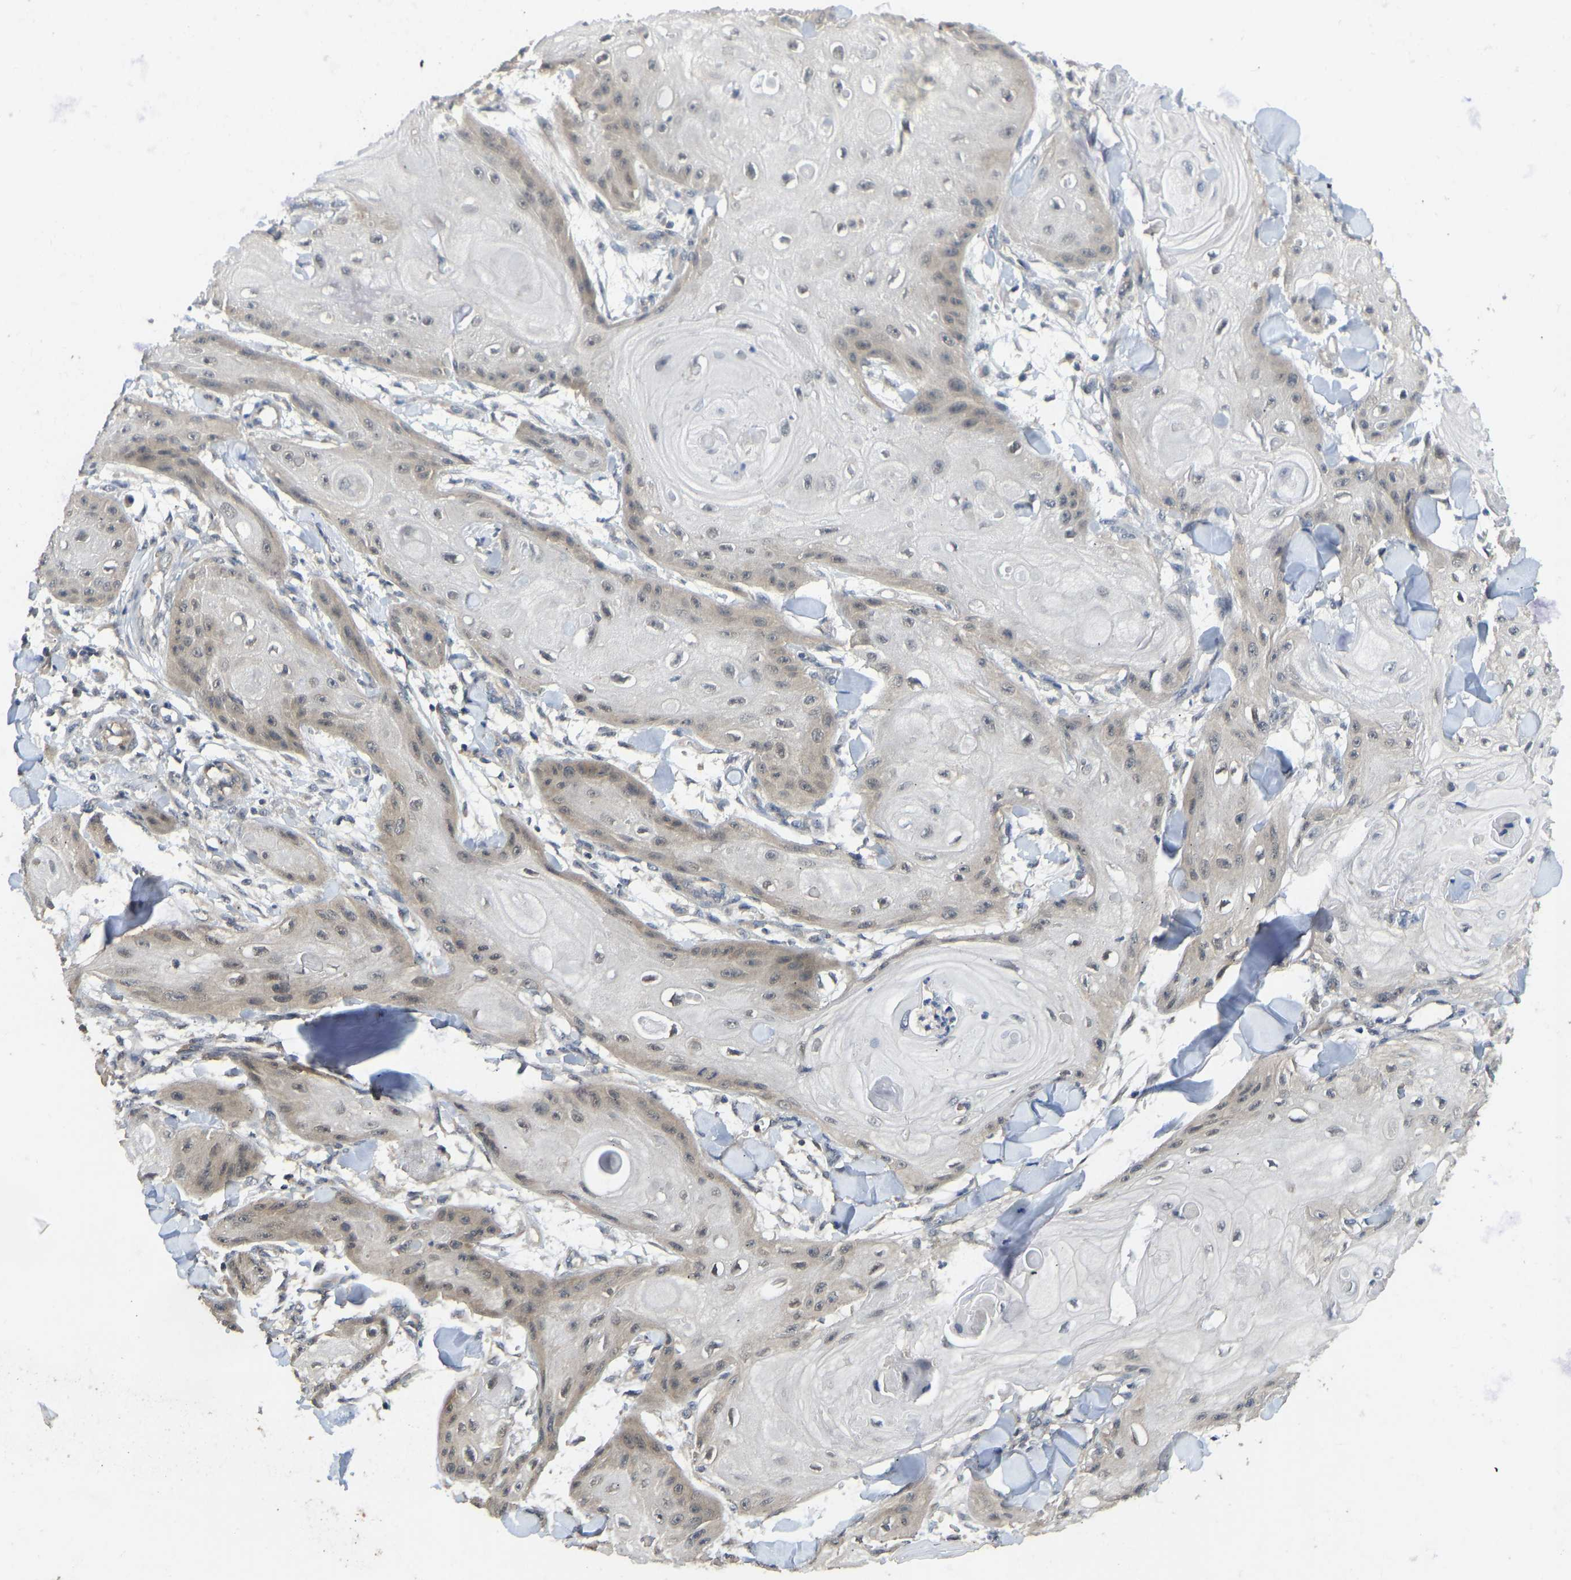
{"staining": {"intensity": "moderate", "quantity": "<25%", "location": "cytoplasmic/membranous"}, "tissue": "skin cancer", "cell_type": "Tumor cells", "image_type": "cancer", "snomed": [{"axis": "morphology", "description": "Squamous cell carcinoma, NOS"}, {"axis": "topography", "description": "Skin"}], "caption": "Protein expression analysis of squamous cell carcinoma (skin) shows moderate cytoplasmic/membranous positivity in approximately <25% of tumor cells.", "gene": "NDRG3", "patient": {"sex": "male", "age": 74}}